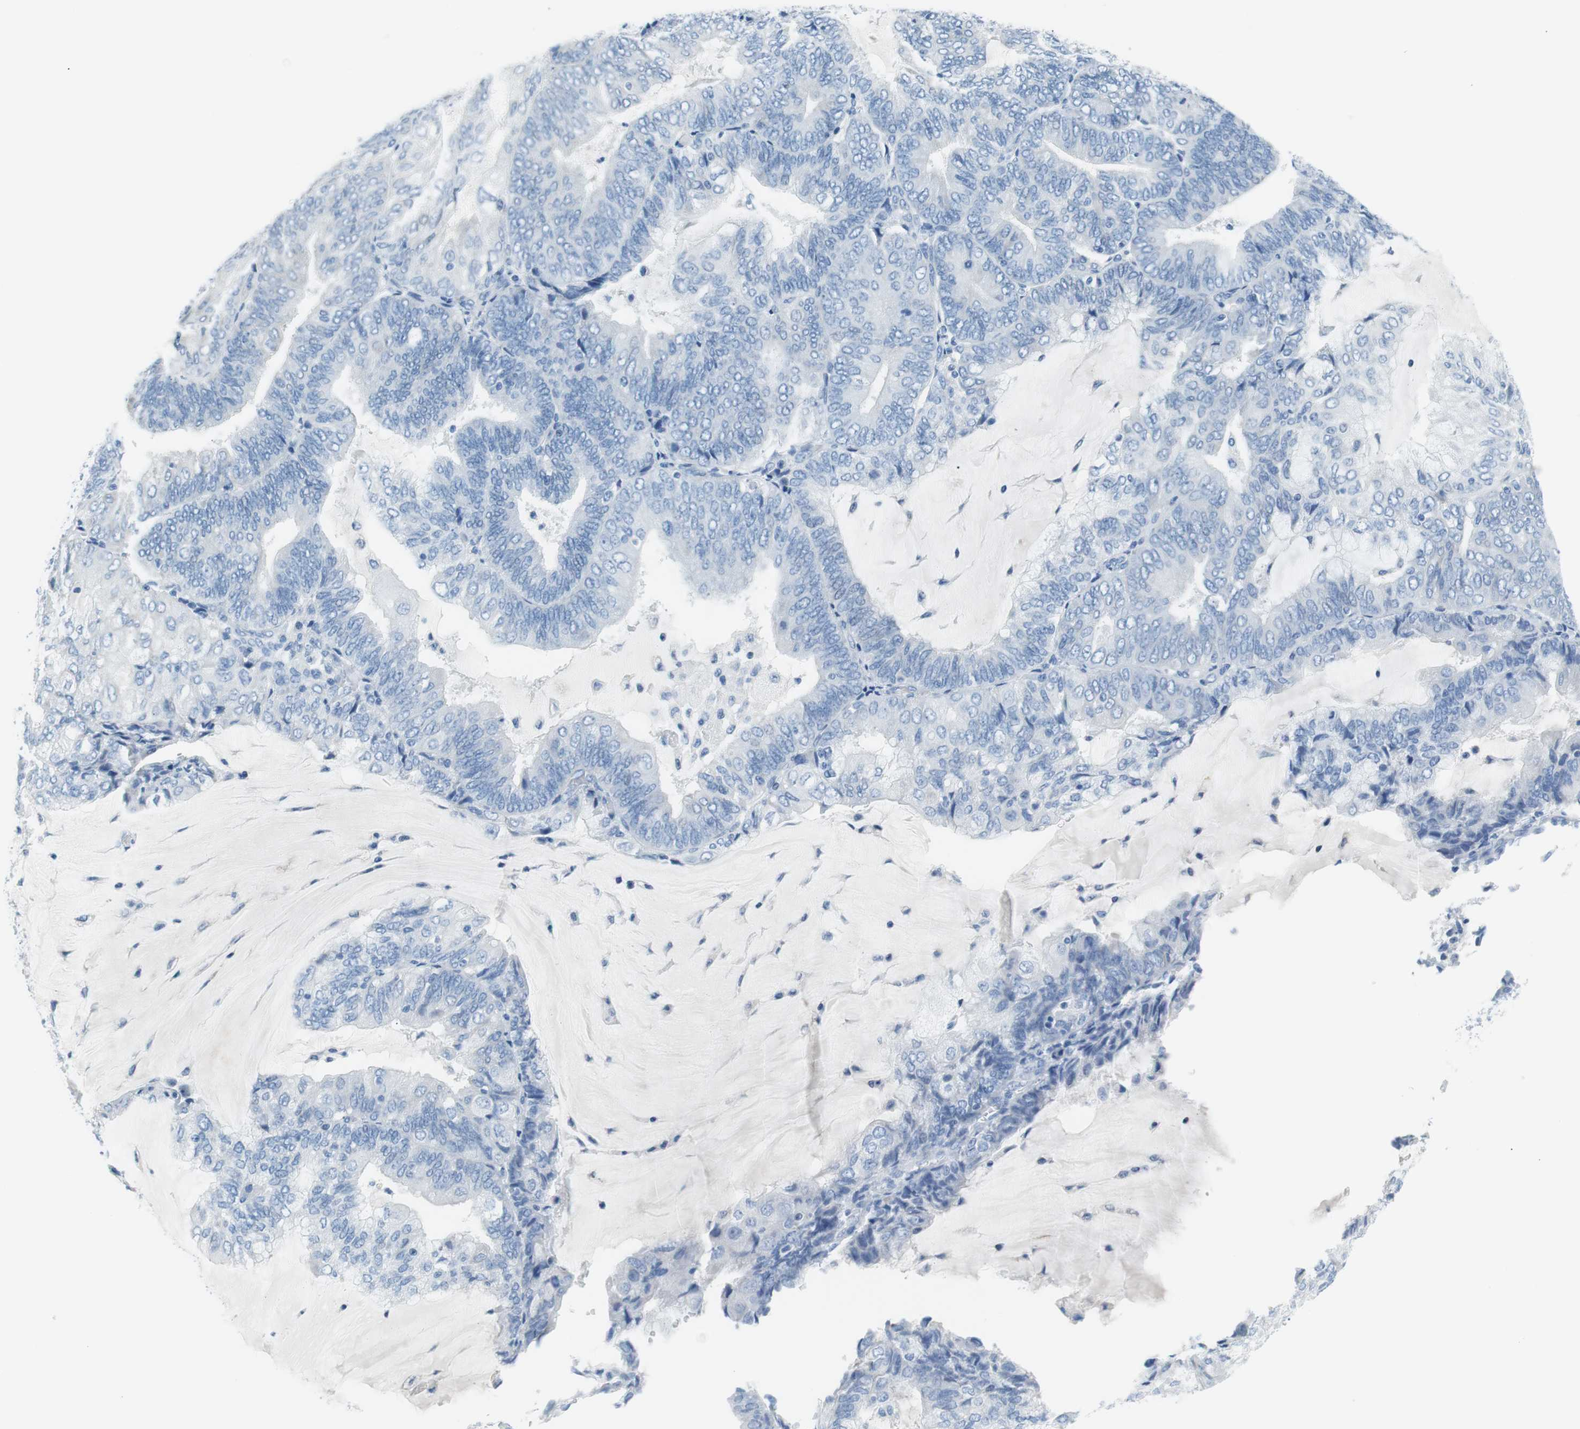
{"staining": {"intensity": "negative", "quantity": "none", "location": "none"}, "tissue": "endometrial cancer", "cell_type": "Tumor cells", "image_type": "cancer", "snomed": [{"axis": "morphology", "description": "Adenocarcinoma, NOS"}, {"axis": "topography", "description": "Endometrium"}], "caption": "Tumor cells are negative for brown protein staining in endometrial adenocarcinoma. The staining is performed using DAB (3,3'-diaminobenzidine) brown chromogen with nuclei counter-stained in using hematoxylin.", "gene": "MYH1", "patient": {"sex": "female", "age": 81}}